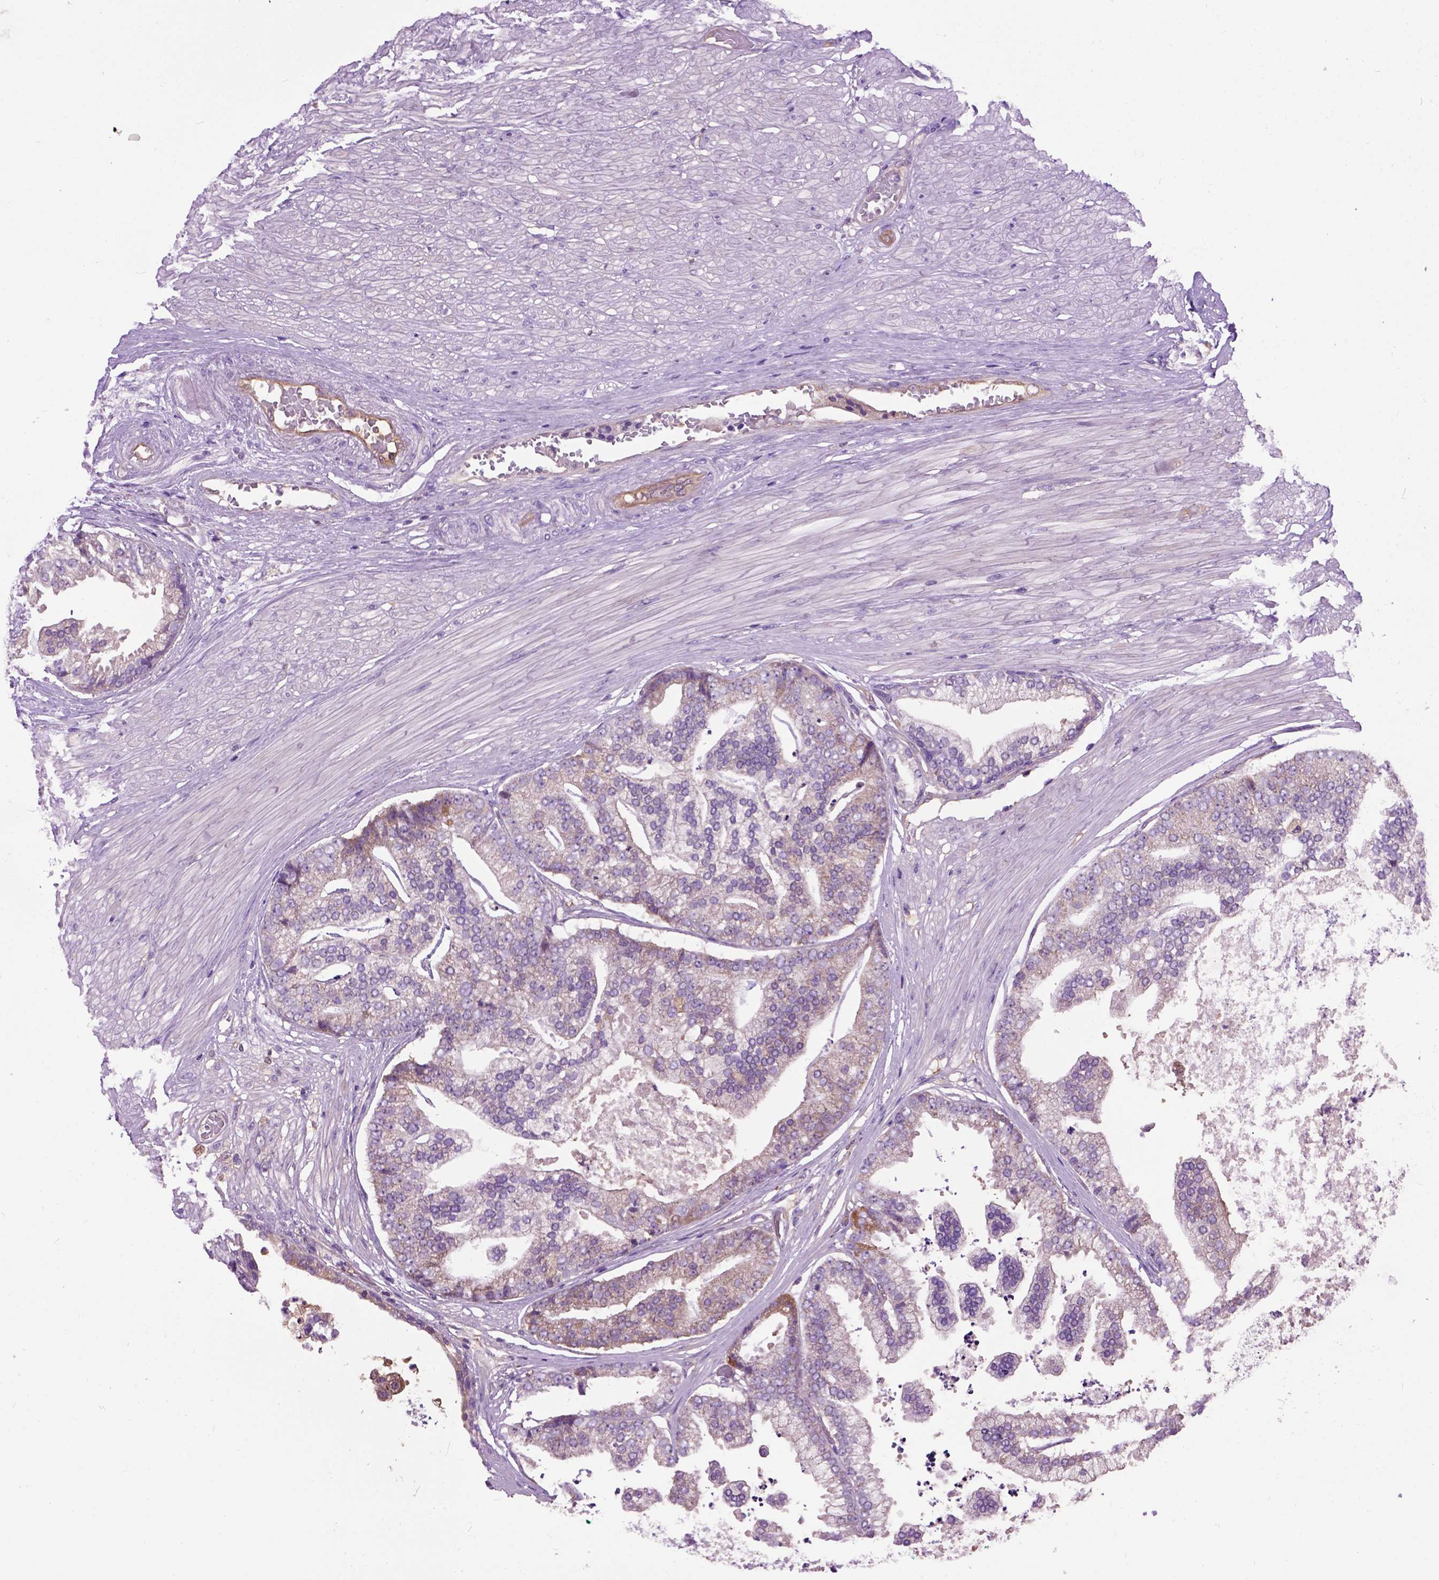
{"staining": {"intensity": "moderate", "quantity": "<25%", "location": "cytoplasmic/membranous"}, "tissue": "prostate cancer", "cell_type": "Tumor cells", "image_type": "cancer", "snomed": [{"axis": "morphology", "description": "Adenocarcinoma, NOS"}, {"axis": "topography", "description": "Prostate and seminal vesicle, NOS"}, {"axis": "topography", "description": "Prostate"}], "caption": "Immunohistochemical staining of human prostate adenocarcinoma exhibits low levels of moderate cytoplasmic/membranous protein staining in approximately <25% of tumor cells.", "gene": "SEMA4F", "patient": {"sex": "male", "age": 44}}